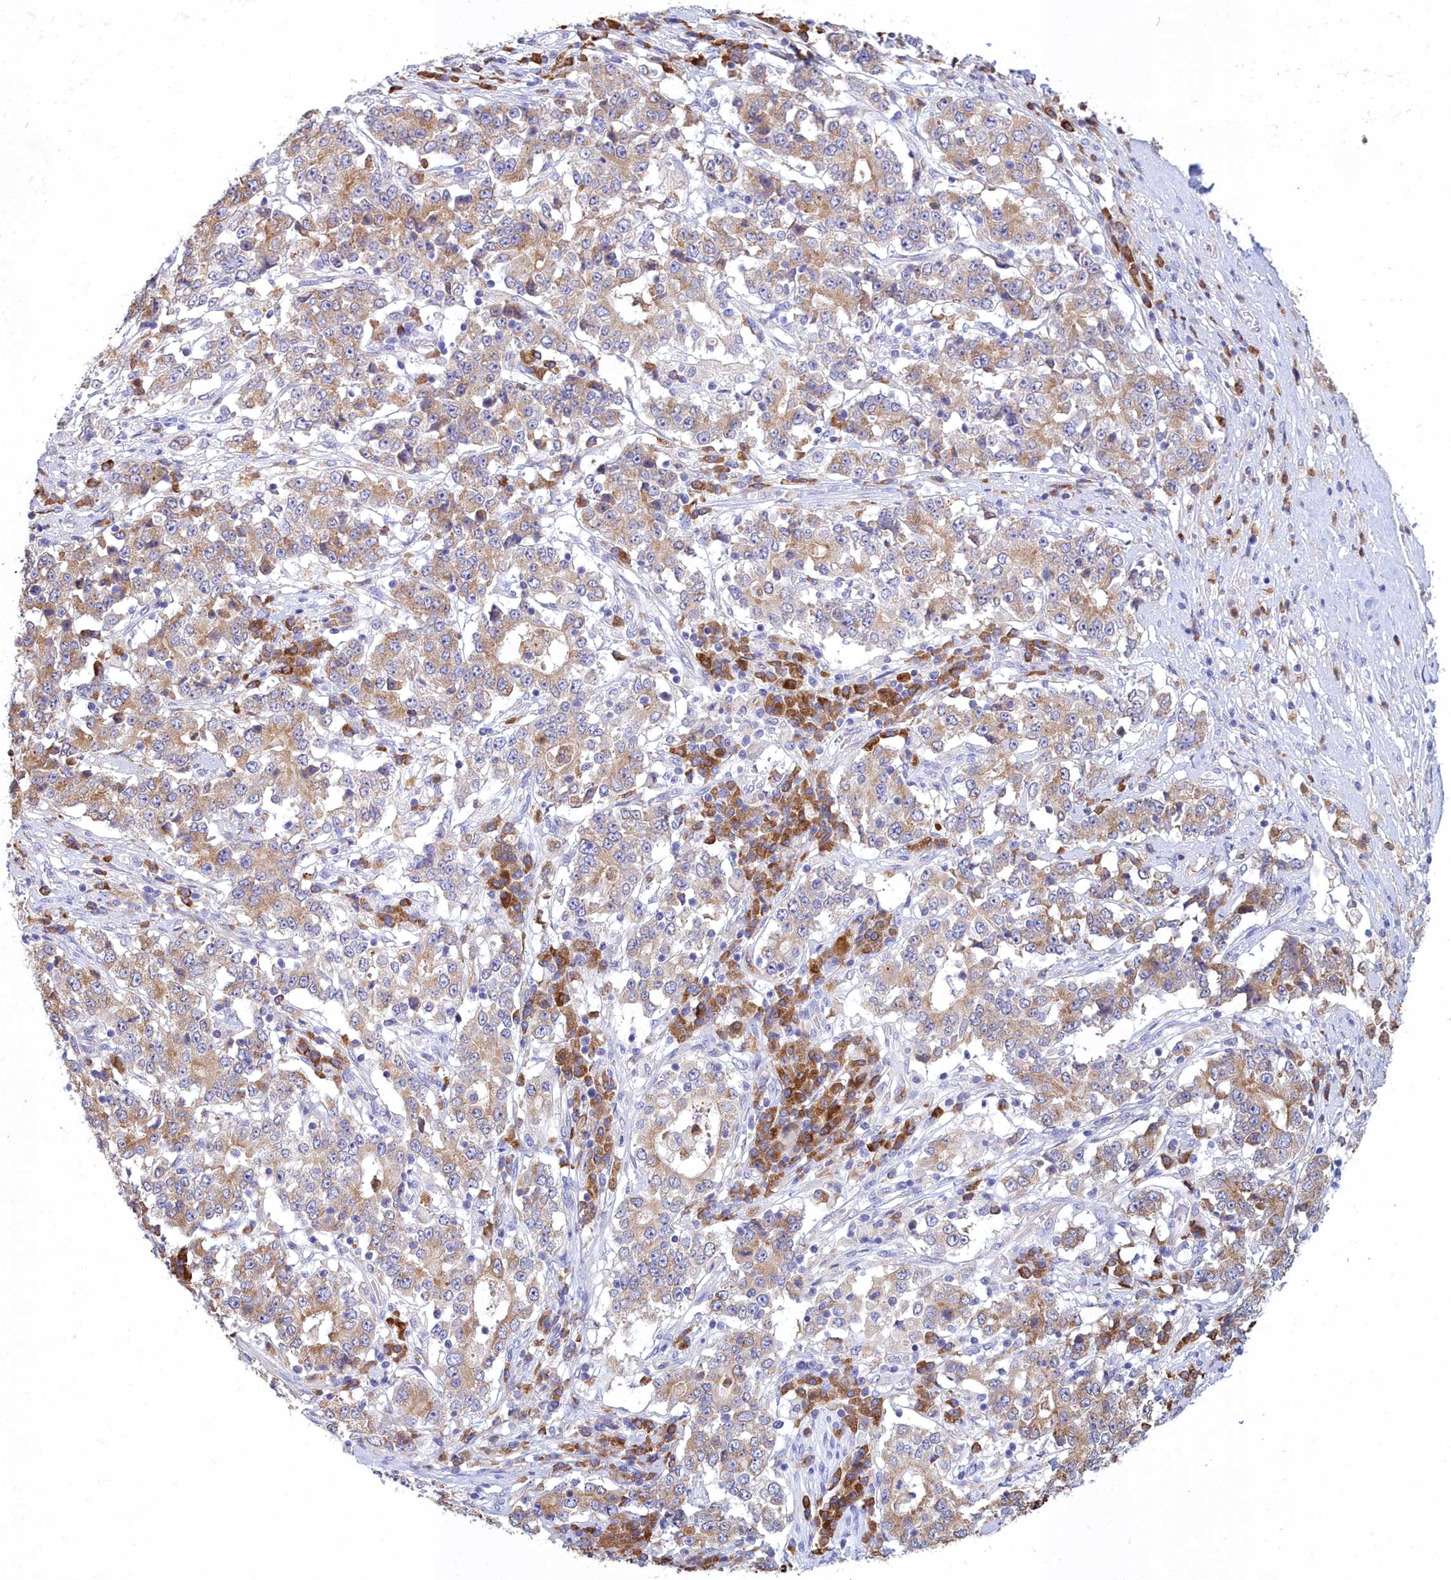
{"staining": {"intensity": "moderate", "quantity": ">75%", "location": "cytoplasmic/membranous"}, "tissue": "stomach cancer", "cell_type": "Tumor cells", "image_type": "cancer", "snomed": [{"axis": "morphology", "description": "Adenocarcinoma, NOS"}, {"axis": "topography", "description": "Stomach"}], "caption": "Human stomach cancer stained with a brown dye exhibits moderate cytoplasmic/membranous positive expression in about >75% of tumor cells.", "gene": "HM13", "patient": {"sex": "male", "age": 59}}